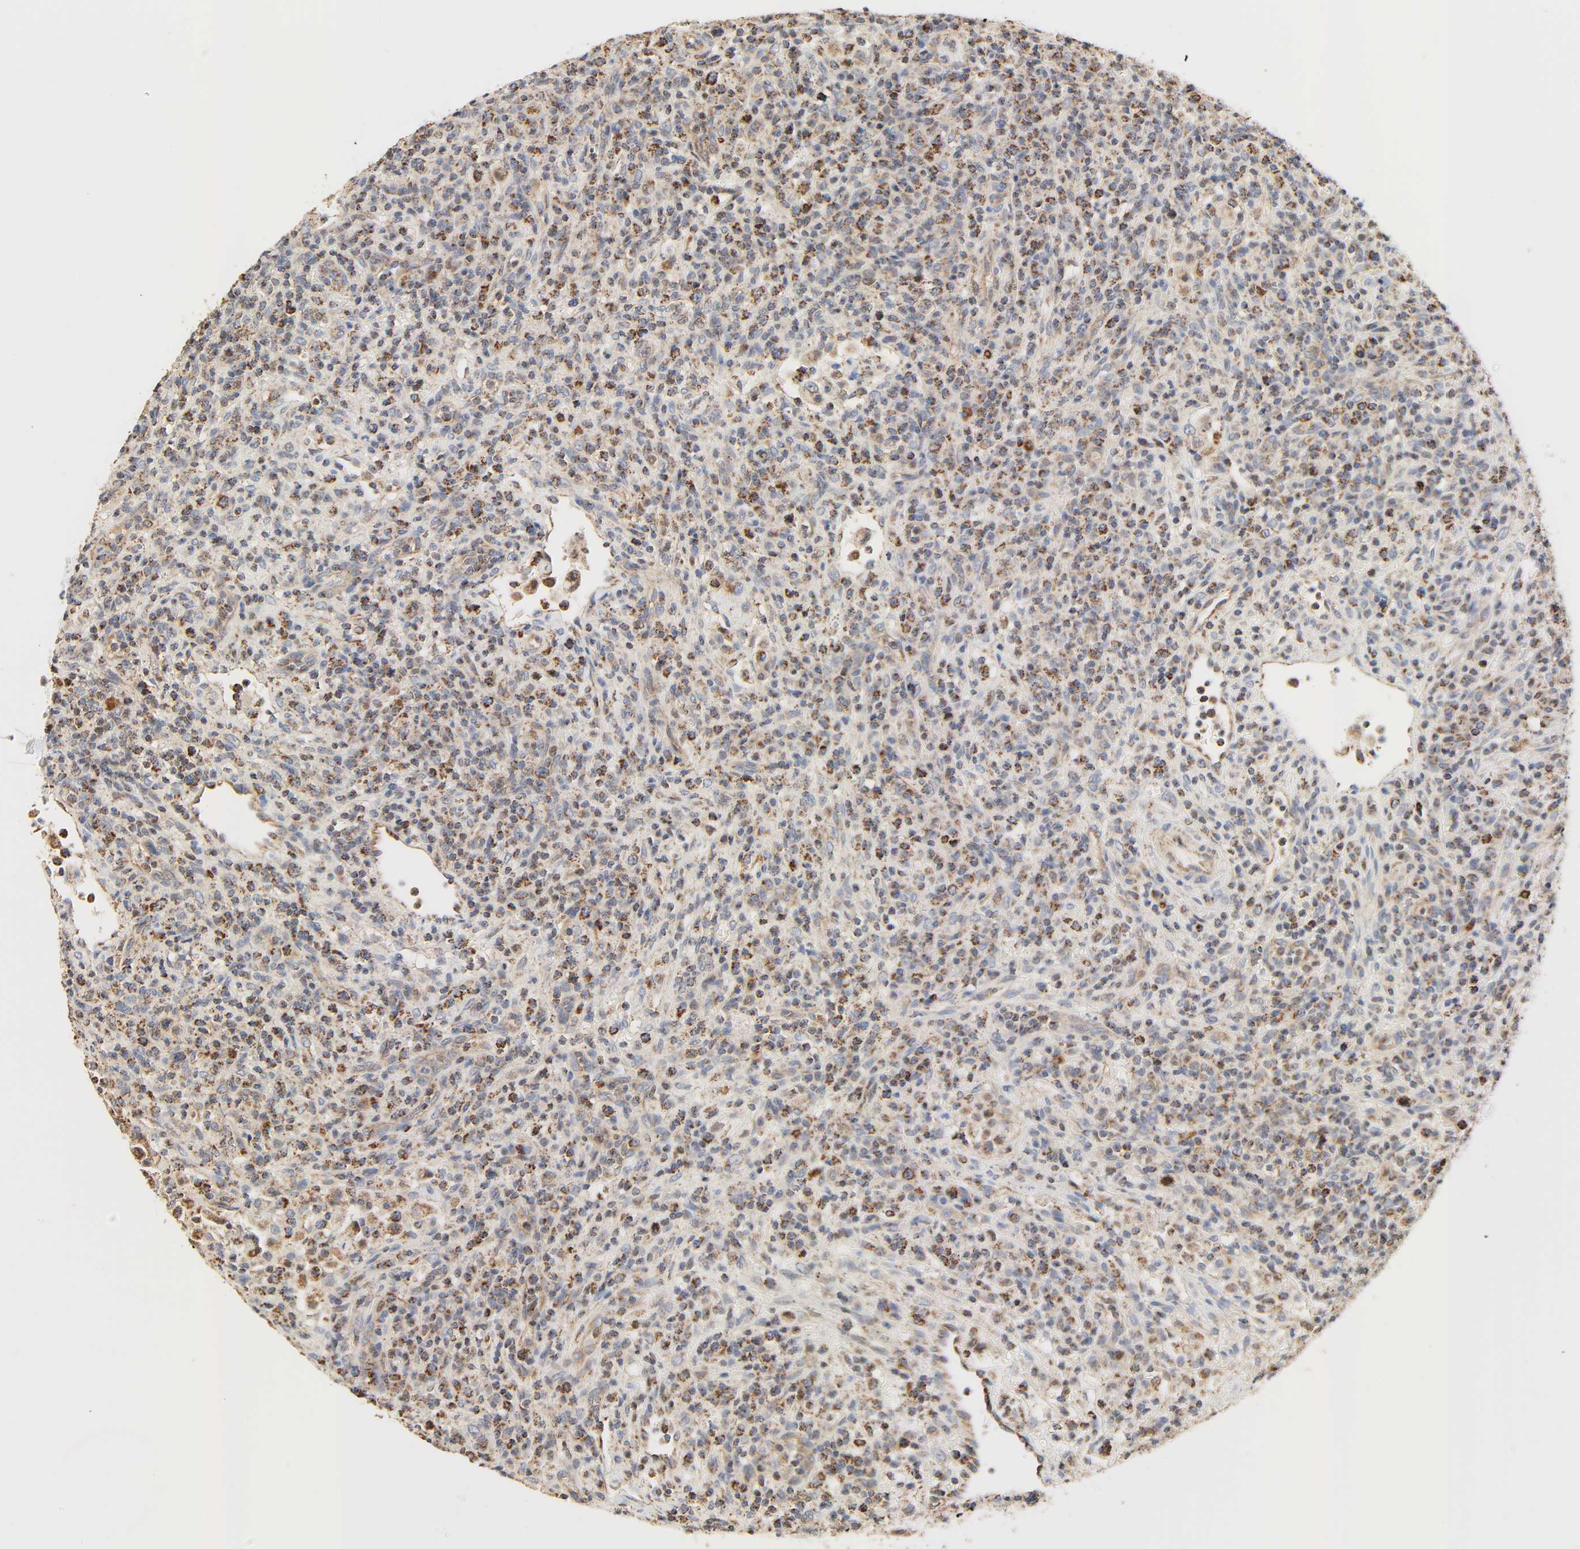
{"staining": {"intensity": "moderate", "quantity": "25%-75%", "location": "cytoplasmic/membranous"}, "tissue": "lymphoma", "cell_type": "Tumor cells", "image_type": "cancer", "snomed": [{"axis": "morphology", "description": "Hodgkin's disease, NOS"}, {"axis": "topography", "description": "Lymph node"}], "caption": "High-magnification brightfield microscopy of Hodgkin's disease stained with DAB (3,3'-diaminobenzidine) (brown) and counterstained with hematoxylin (blue). tumor cells exhibit moderate cytoplasmic/membranous expression is present in about25%-75% of cells. (IHC, brightfield microscopy, high magnification).", "gene": "ZMAT5", "patient": {"sex": "male", "age": 65}}